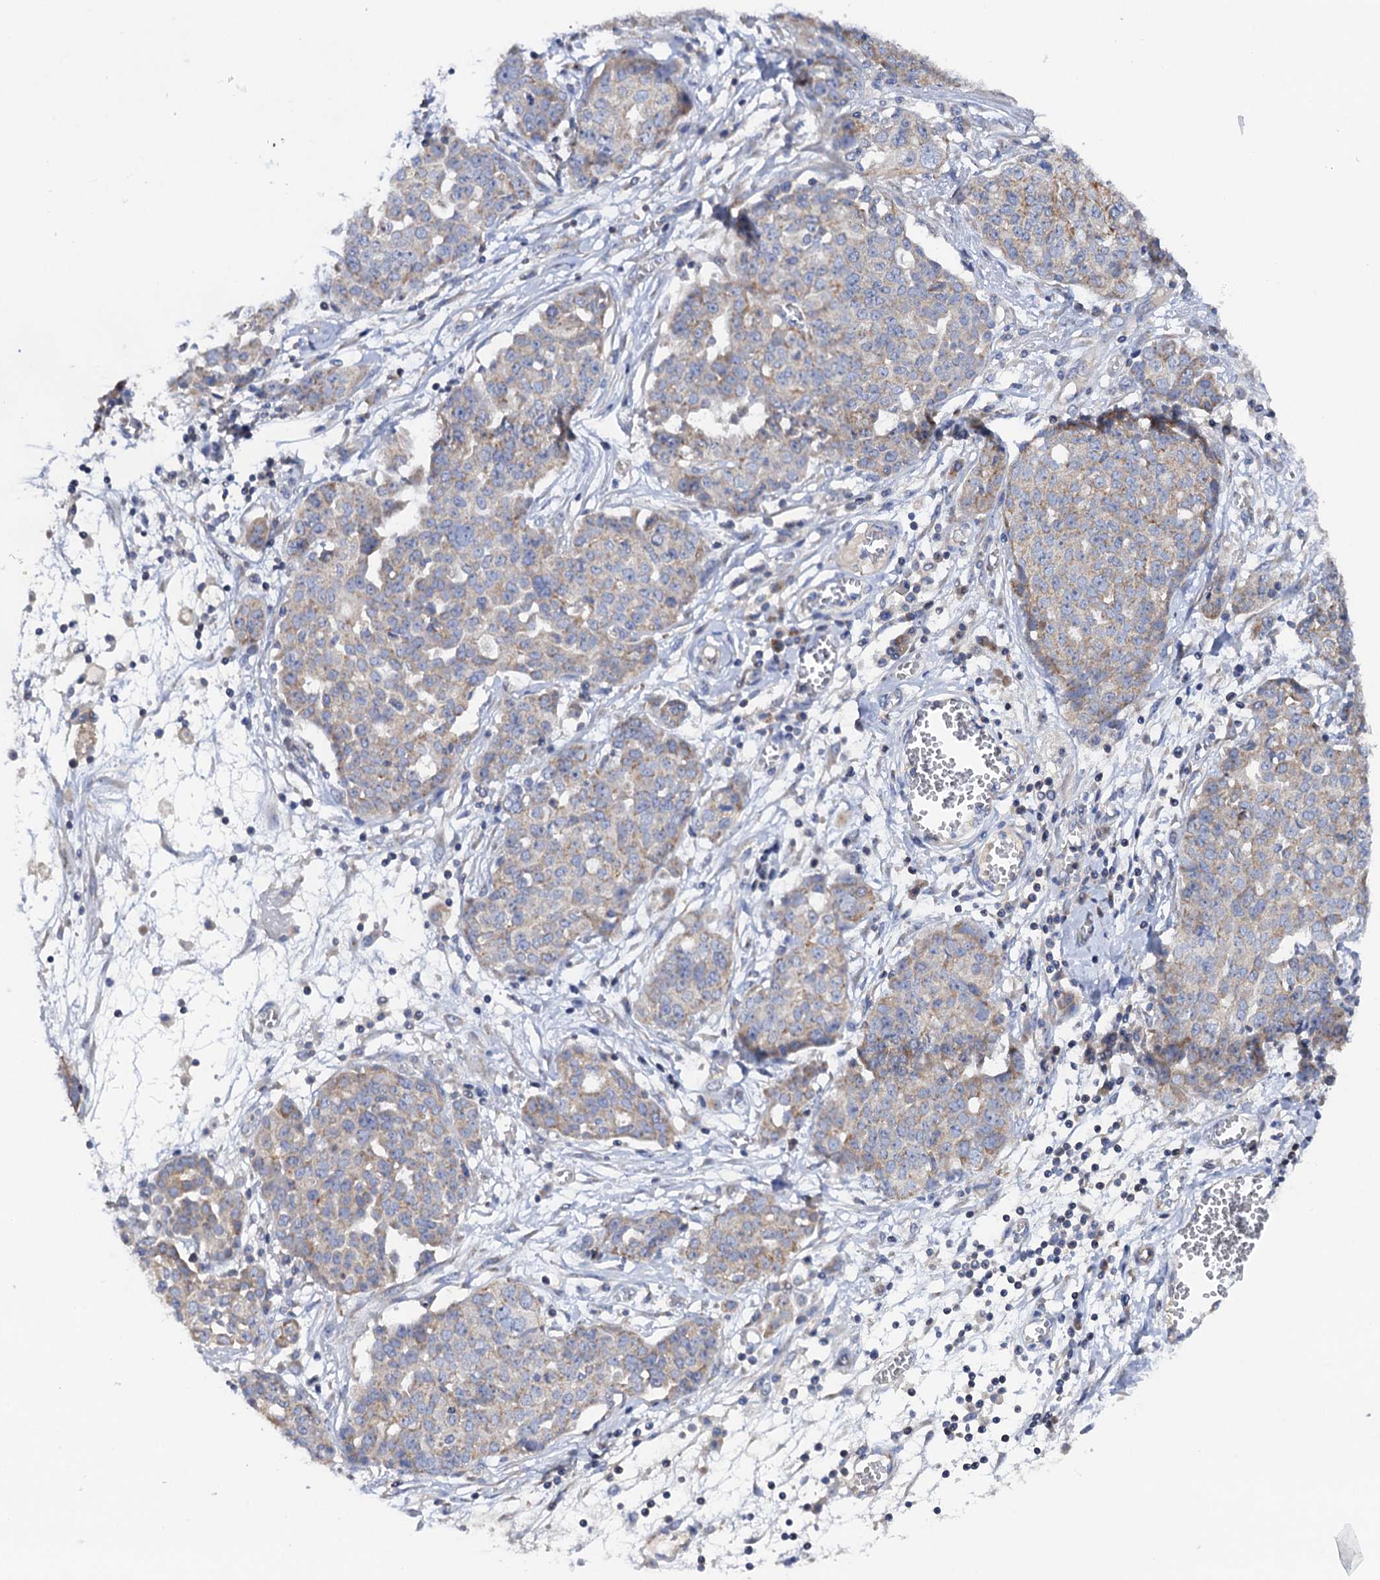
{"staining": {"intensity": "weak", "quantity": "<25%", "location": "cytoplasmic/membranous"}, "tissue": "ovarian cancer", "cell_type": "Tumor cells", "image_type": "cancer", "snomed": [{"axis": "morphology", "description": "Cystadenocarcinoma, serous, NOS"}, {"axis": "topography", "description": "Soft tissue"}, {"axis": "topography", "description": "Ovary"}], "caption": "This photomicrograph is of ovarian cancer stained with immunohistochemistry to label a protein in brown with the nuclei are counter-stained blue. There is no positivity in tumor cells.", "gene": "MRPL48", "patient": {"sex": "female", "age": 57}}